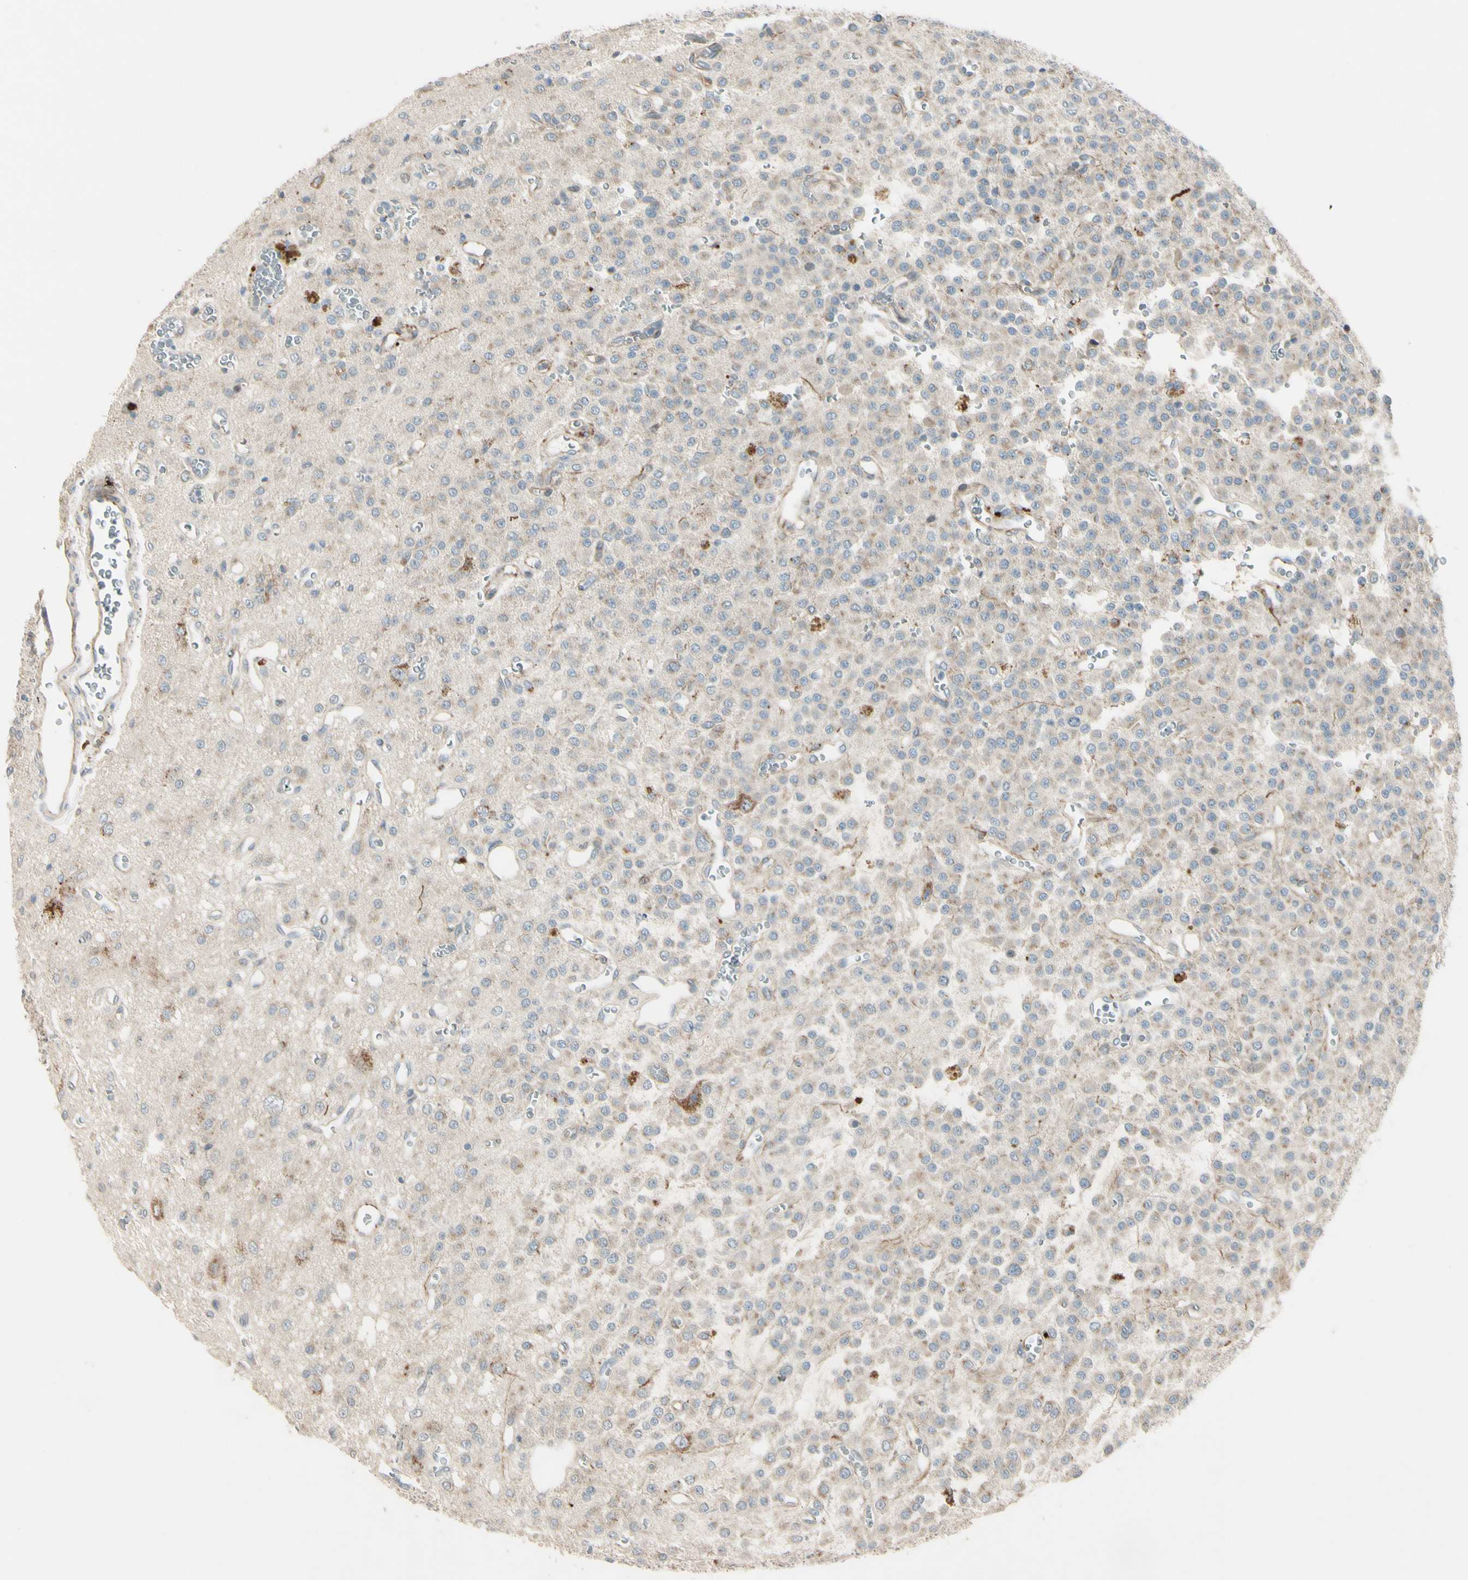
{"staining": {"intensity": "weak", "quantity": "<25%", "location": "cytoplasmic/membranous"}, "tissue": "glioma", "cell_type": "Tumor cells", "image_type": "cancer", "snomed": [{"axis": "morphology", "description": "Glioma, malignant, Low grade"}, {"axis": "topography", "description": "Brain"}], "caption": "Human low-grade glioma (malignant) stained for a protein using IHC demonstrates no staining in tumor cells.", "gene": "NDFIP1", "patient": {"sex": "male", "age": 38}}